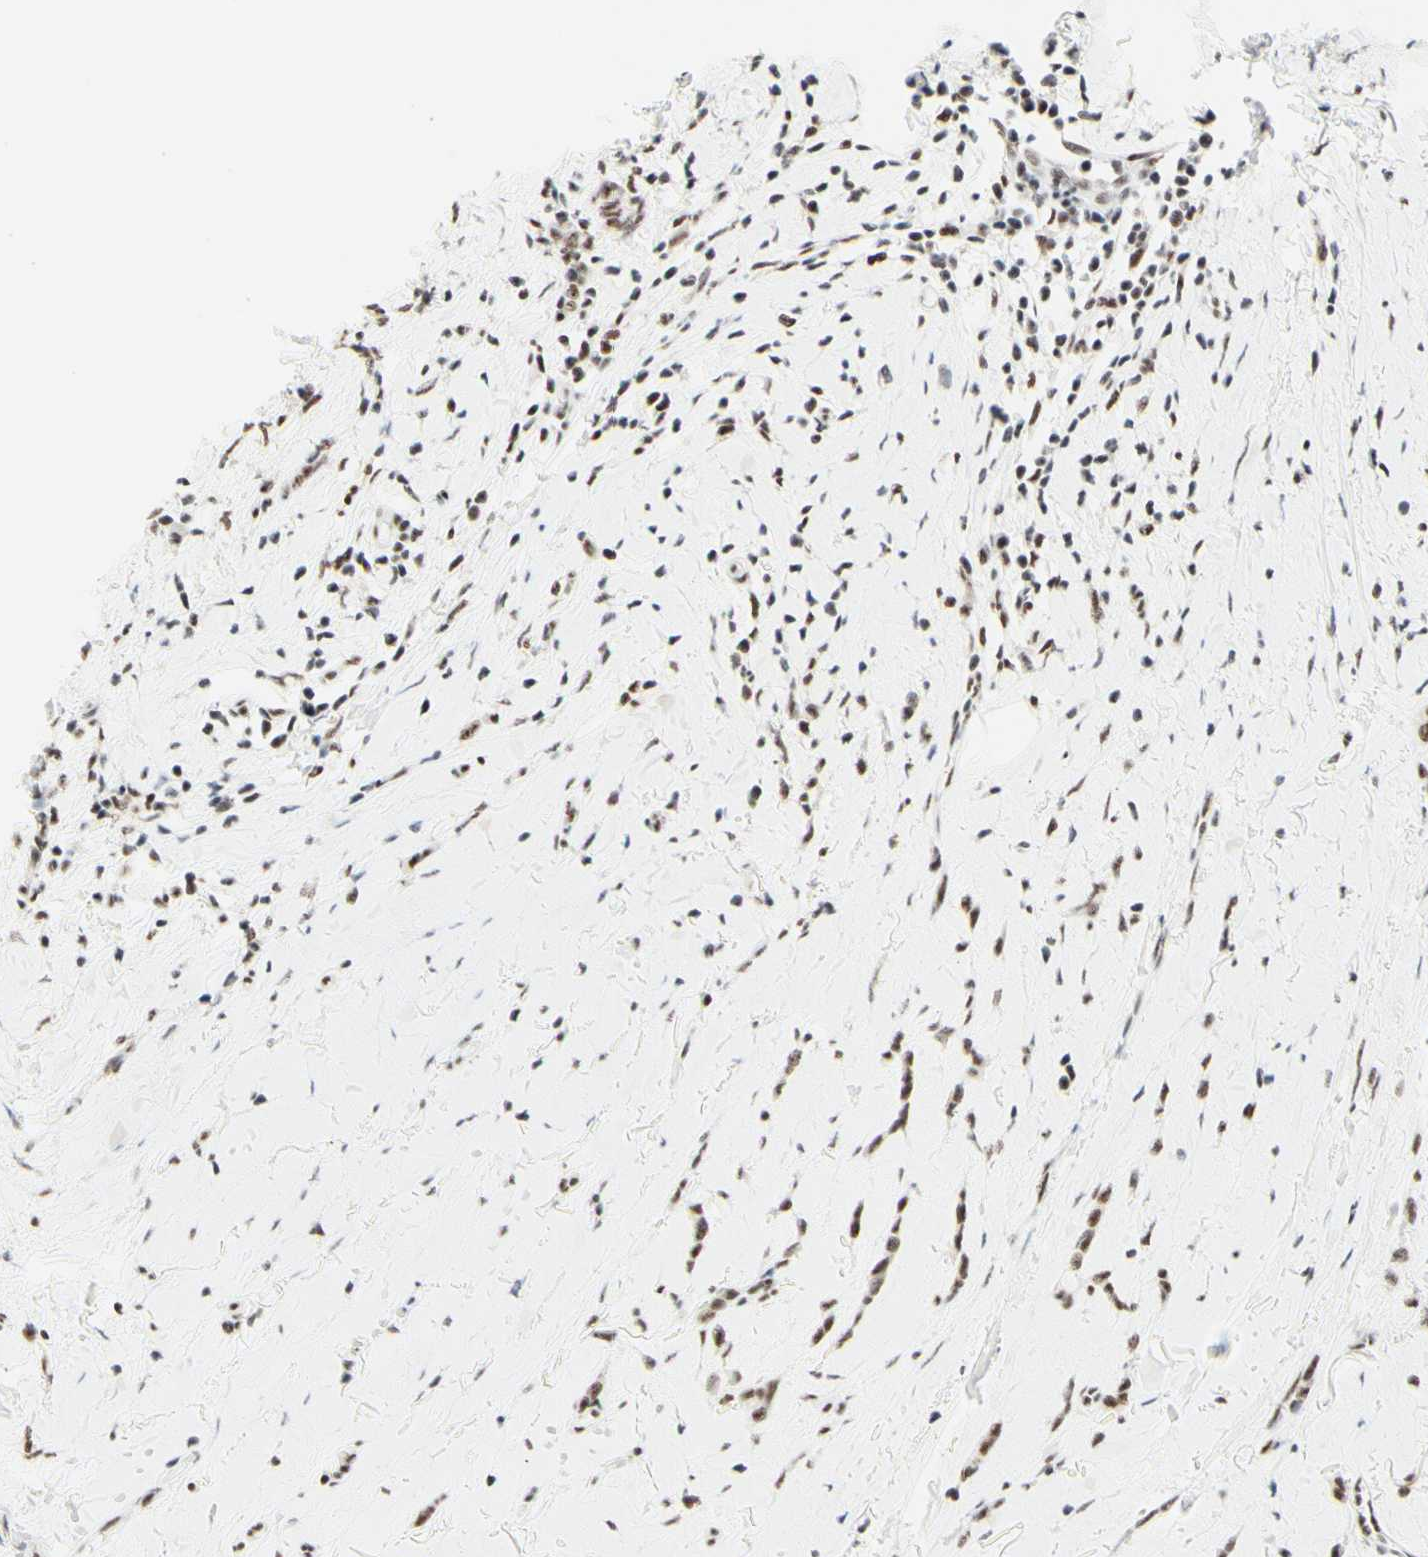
{"staining": {"intensity": "weak", "quantity": ">75%", "location": "nuclear"}, "tissue": "breast cancer", "cell_type": "Tumor cells", "image_type": "cancer", "snomed": [{"axis": "morphology", "description": "Lobular carcinoma"}, {"axis": "topography", "description": "Skin"}, {"axis": "topography", "description": "Breast"}], "caption": "Human breast lobular carcinoma stained for a protein (brown) displays weak nuclear positive expression in approximately >75% of tumor cells.", "gene": "WTAP", "patient": {"sex": "female", "age": 46}}